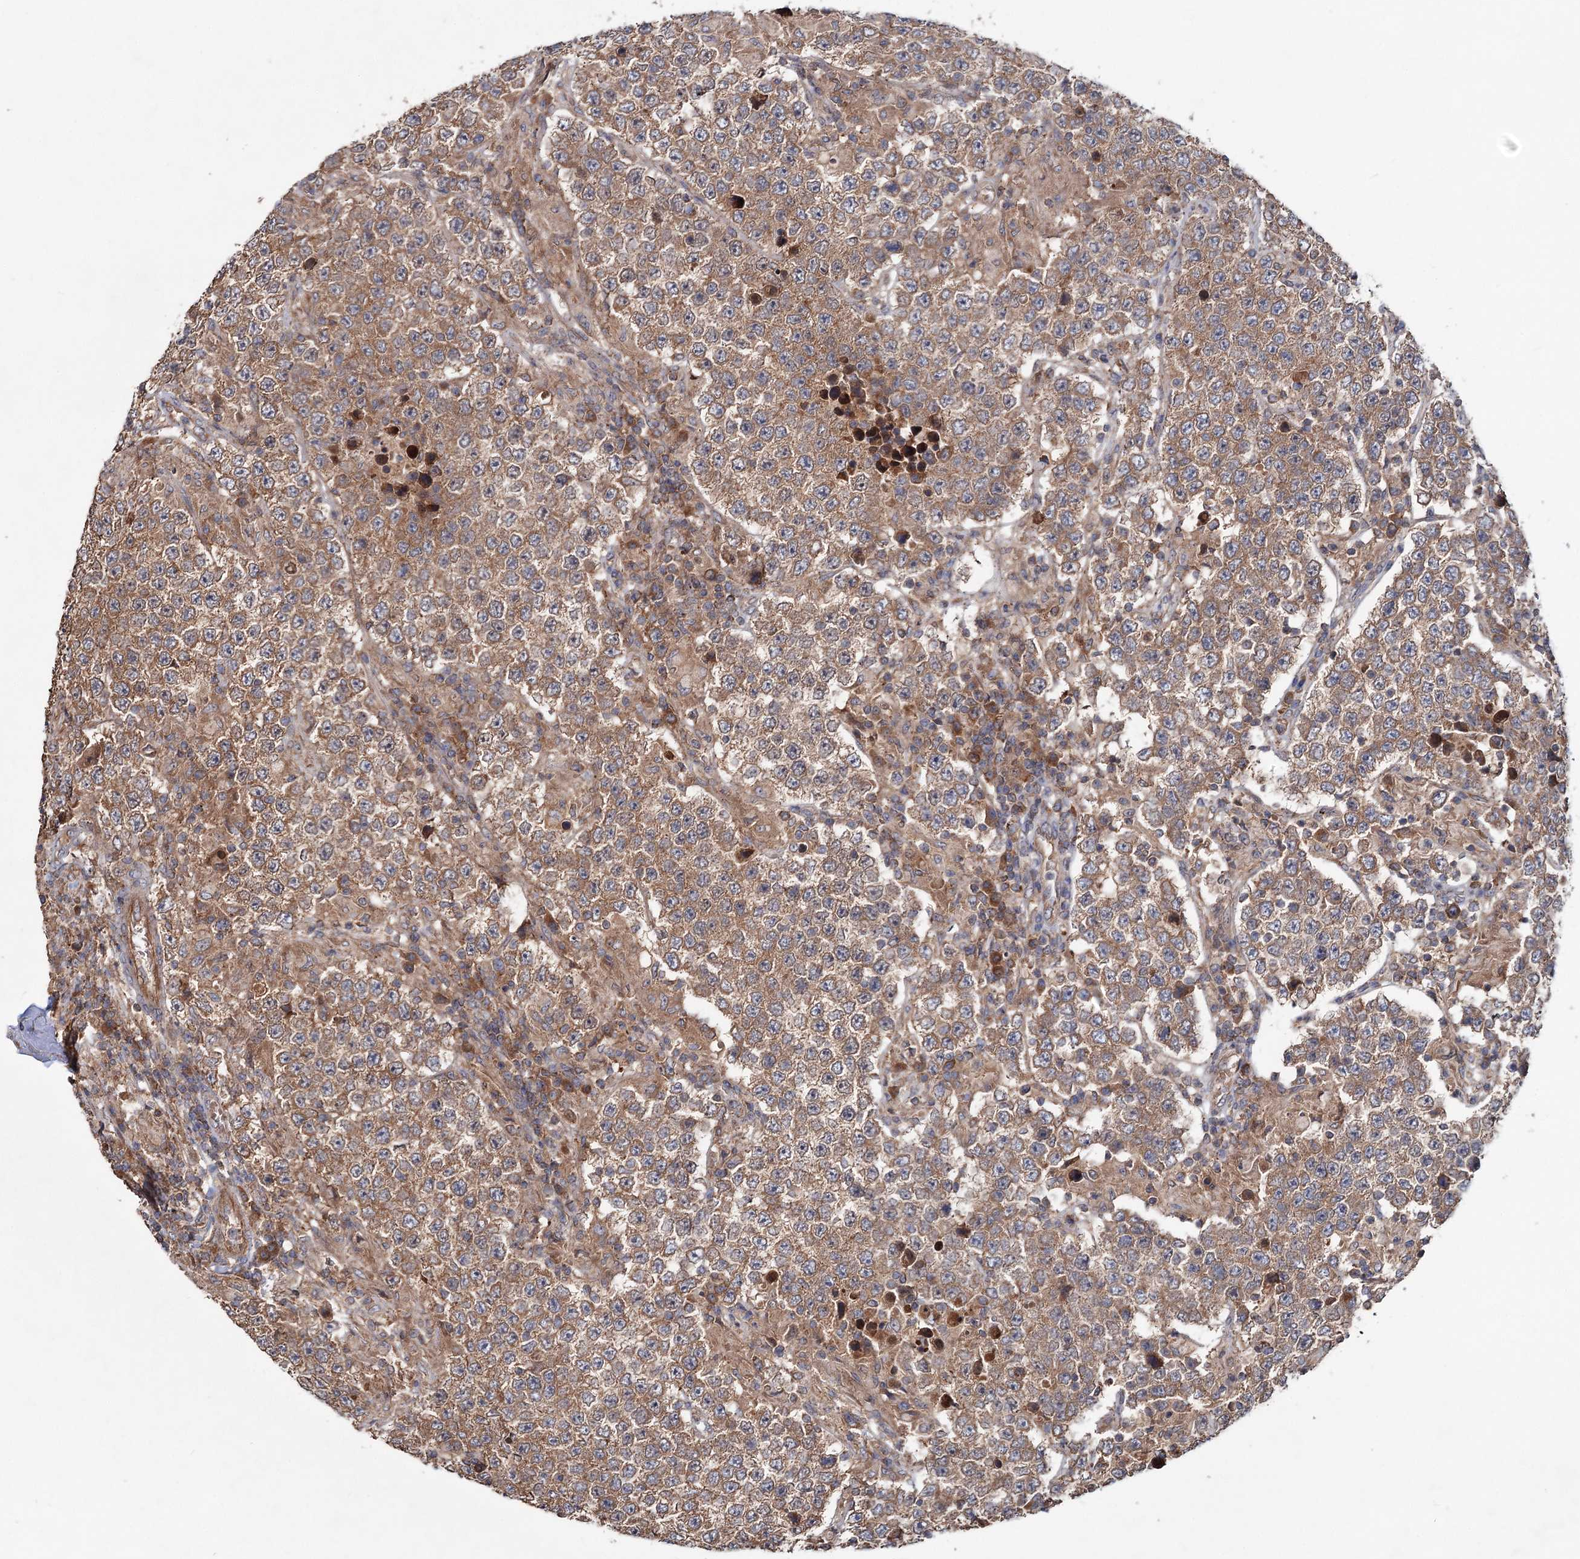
{"staining": {"intensity": "moderate", "quantity": ">75%", "location": "cytoplasmic/membranous"}, "tissue": "testis cancer", "cell_type": "Tumor cells", "image_type": "cancer", "snomed": [{"axis": "morphology", "description": "Normal tissue, NOS"}, {"axis": "morphology", "description": "Urothelial carcinoma, High grade"}, {"axis": "morphology", "description": "Seminoma, NOS"}, {"axis": "morphology", "description": "Carcinoma, Embryonal, NOS"}, {"axis": "topography", "description": "Urinary bladder"}, {"axis": "topography", "description": "Testis"}], "caption": "A brown stain shows moderate cytoplasmic/membranous expression of a protein in human testis cancer tumor cells.", "gene": "MTRR", "patient": {"sex": "male", "age": 41}}